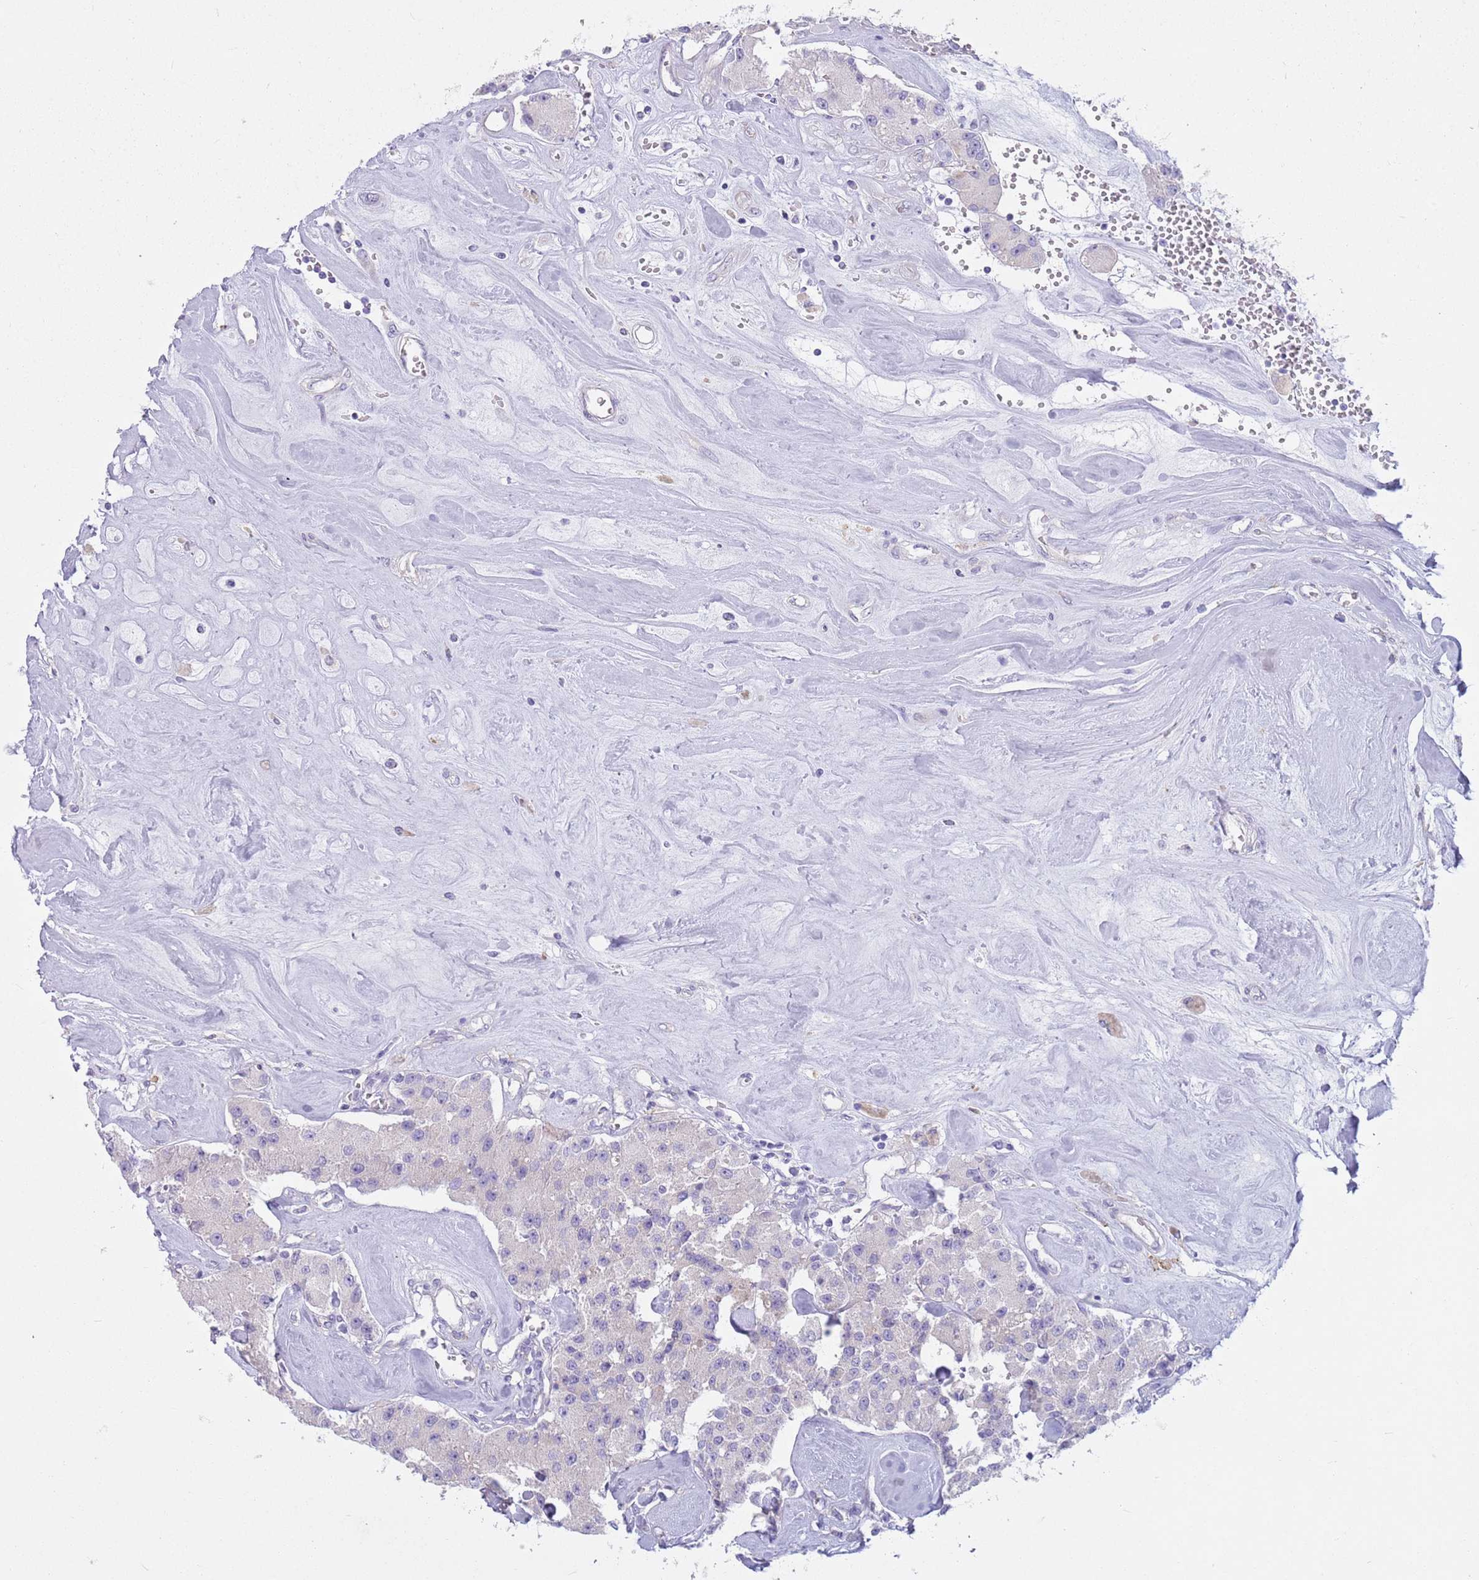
{"staining": {"intensity": "negative", "quantity": "none", "location": "none"}, "tissue": "carcinoid", "cell_type": "Tumor cells", "image_type": "cancer", "snomed": [{"axis": "morphology", "description": "Carcinoid, malignant, NOS"}, {"axis": "topography", "description": "Pancreas"}], "caption": "A high-resolution photomicrograph shows immunohistochemistry (IHC) staining of malignant carcinoid, which demonstrates no significant expression in tumor cells.", "gene": "SNX6", "patient": {"sex": "male", "age": 41}}